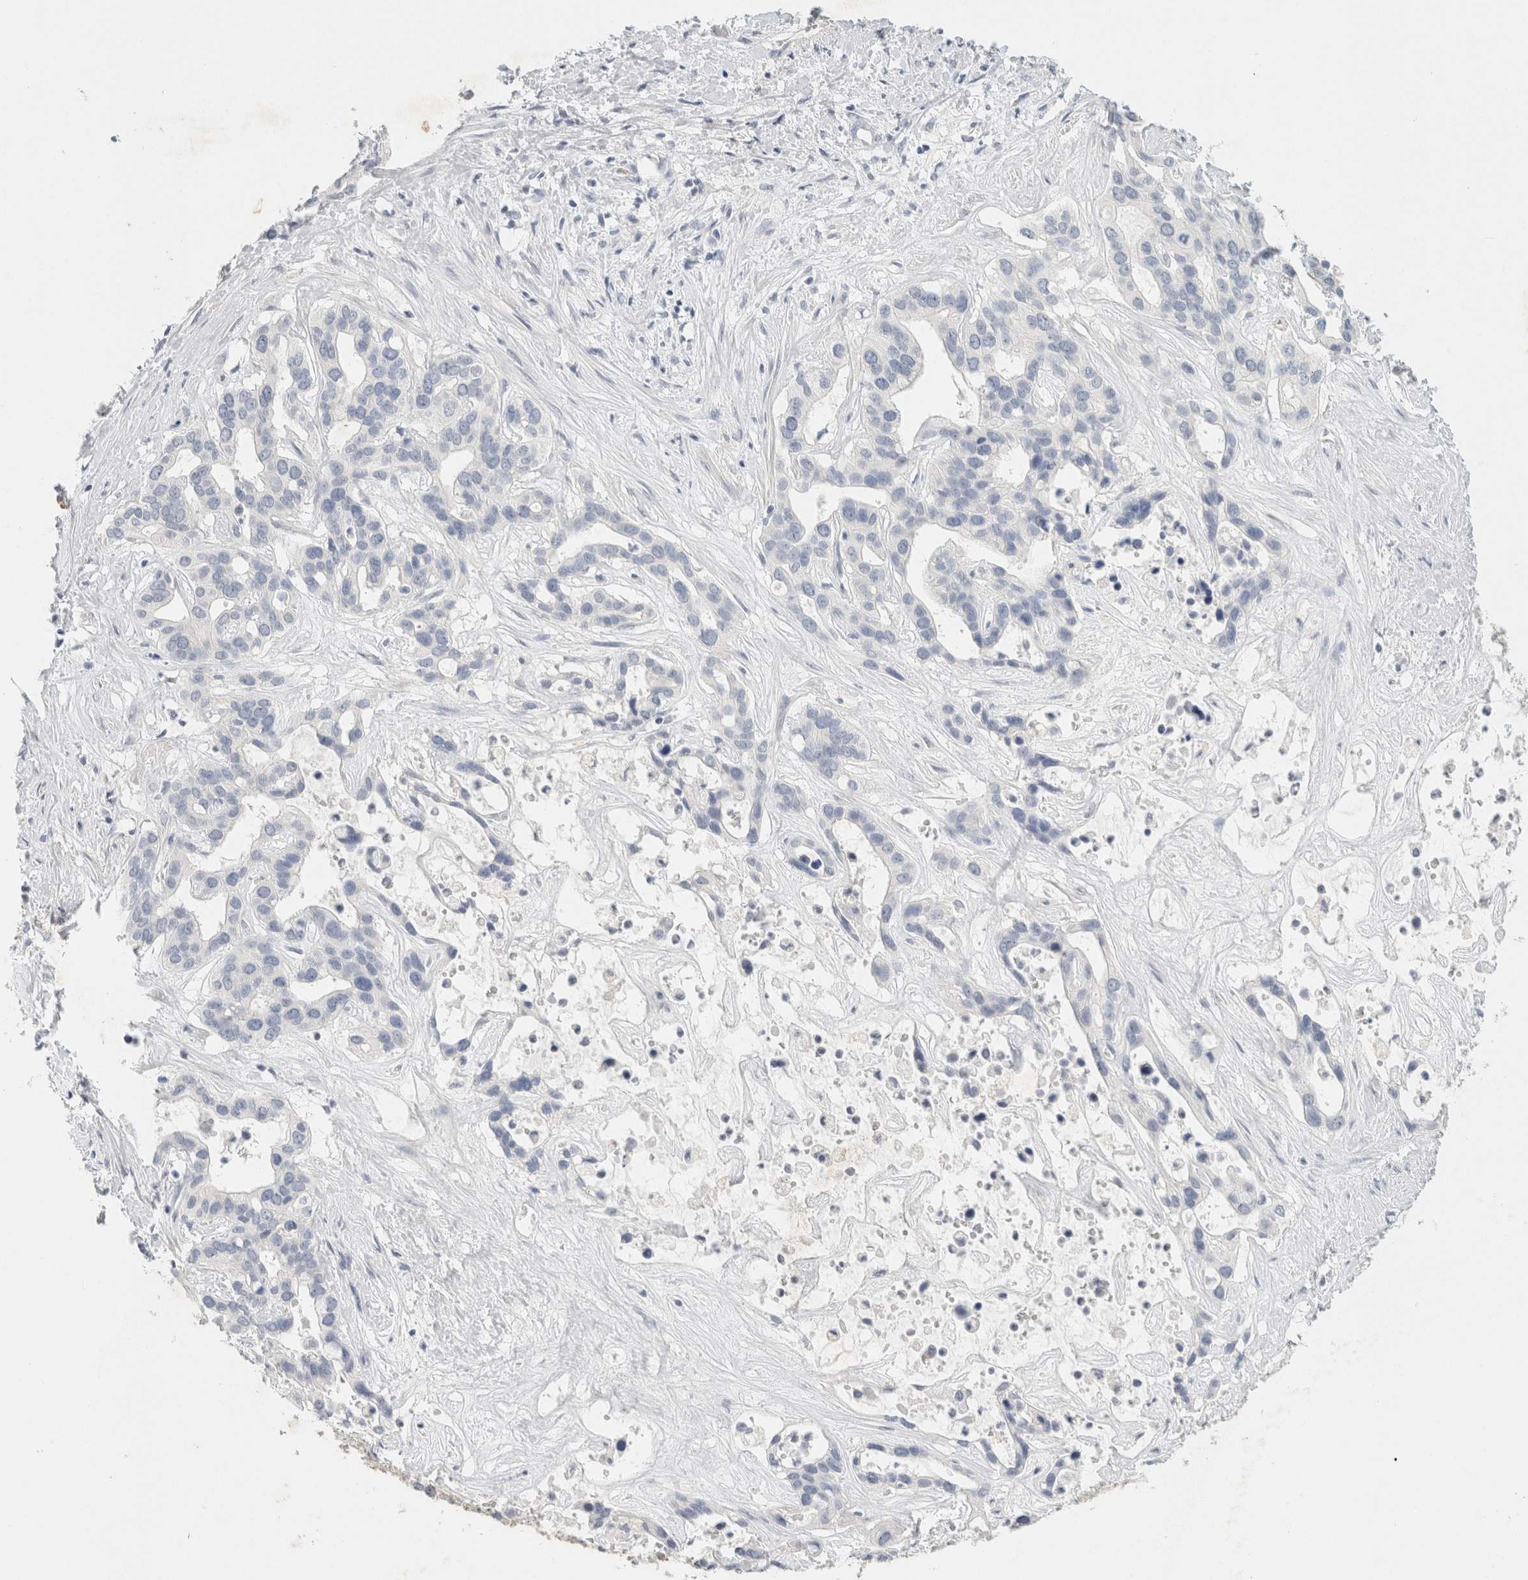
{"staining": {"intensity": "negative", "quantity": "none", "location": "none"}, "tissue": "liver cancer", "cell_type": "Tumor cells", "image_type": "cancer", "snomed": [{"axis": "morphology", "description": "Cholangiocarcinoma"}, {"axis": "topography", "description": "Liver"}], "caption": "Histopathology image shows no significant protein positivity in tumor cells of liver cholangiocarcinoma. (DAB (3,3'-diaminobenzidine) immunohistochemistry (IHC), high magnification).", "gene": "NEFM", "patient": {"sex": "female", "age": 65}}